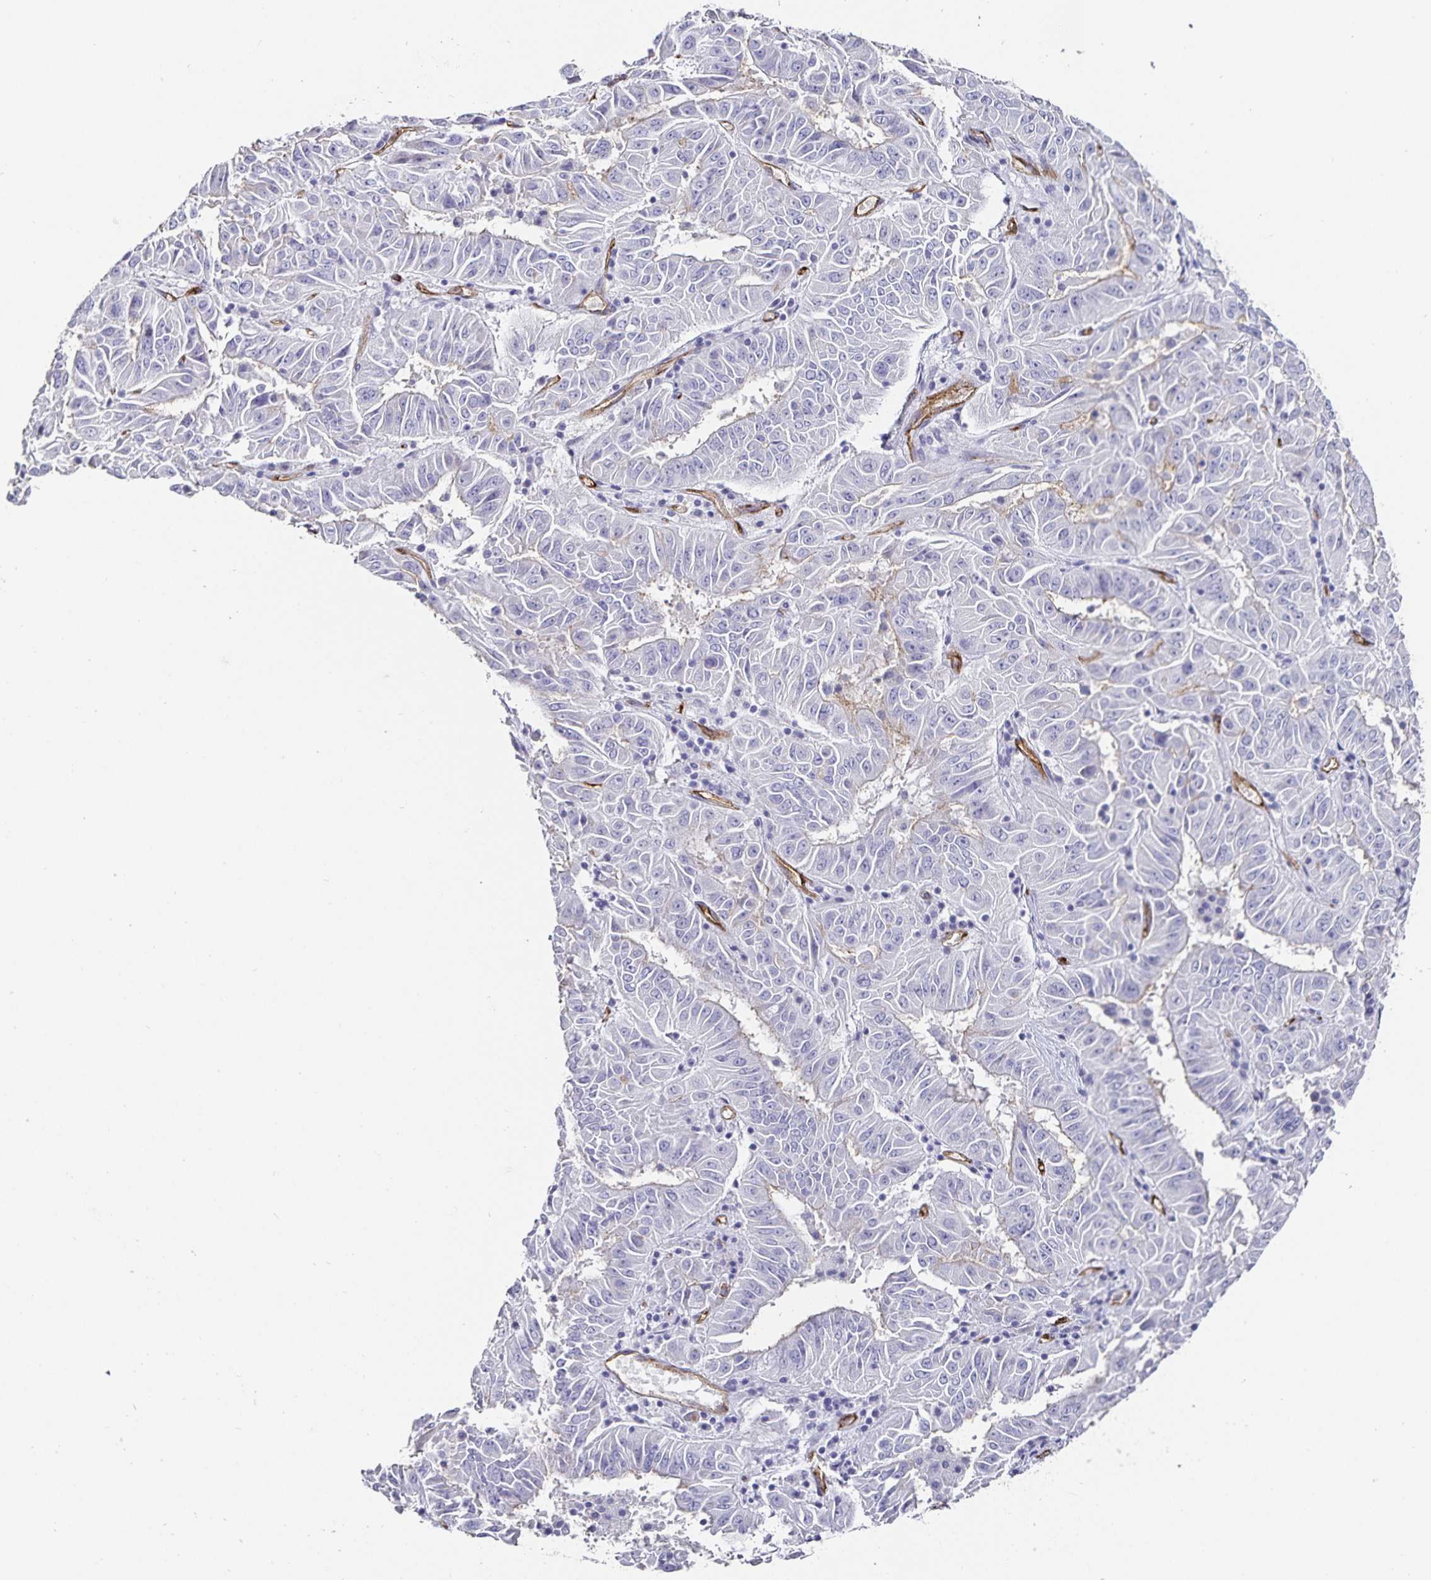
{"staining": {"intensity": "negative", "quantity": "none", "location": "none"}, "tissue": "pancreatic cancer", "cell_type": "Tumor cells", "image_type": "cancer", "snomed": [{"axis": "morphology", "description": "Adenocarcinoma, NOS"}, {"axis": "topography", "description": "Pancreas"}], "caption": "Immunohistochemical staining of pancreatic cancer (adenocarcinoma) displays no significant expression in tumor cells. (DAB (3,3'-diaminobenzidine) IHC visualized using brightfield microscopy, high magnification).", "gene": "PODXL", "patient": {"sex": "male", "age": 63}}